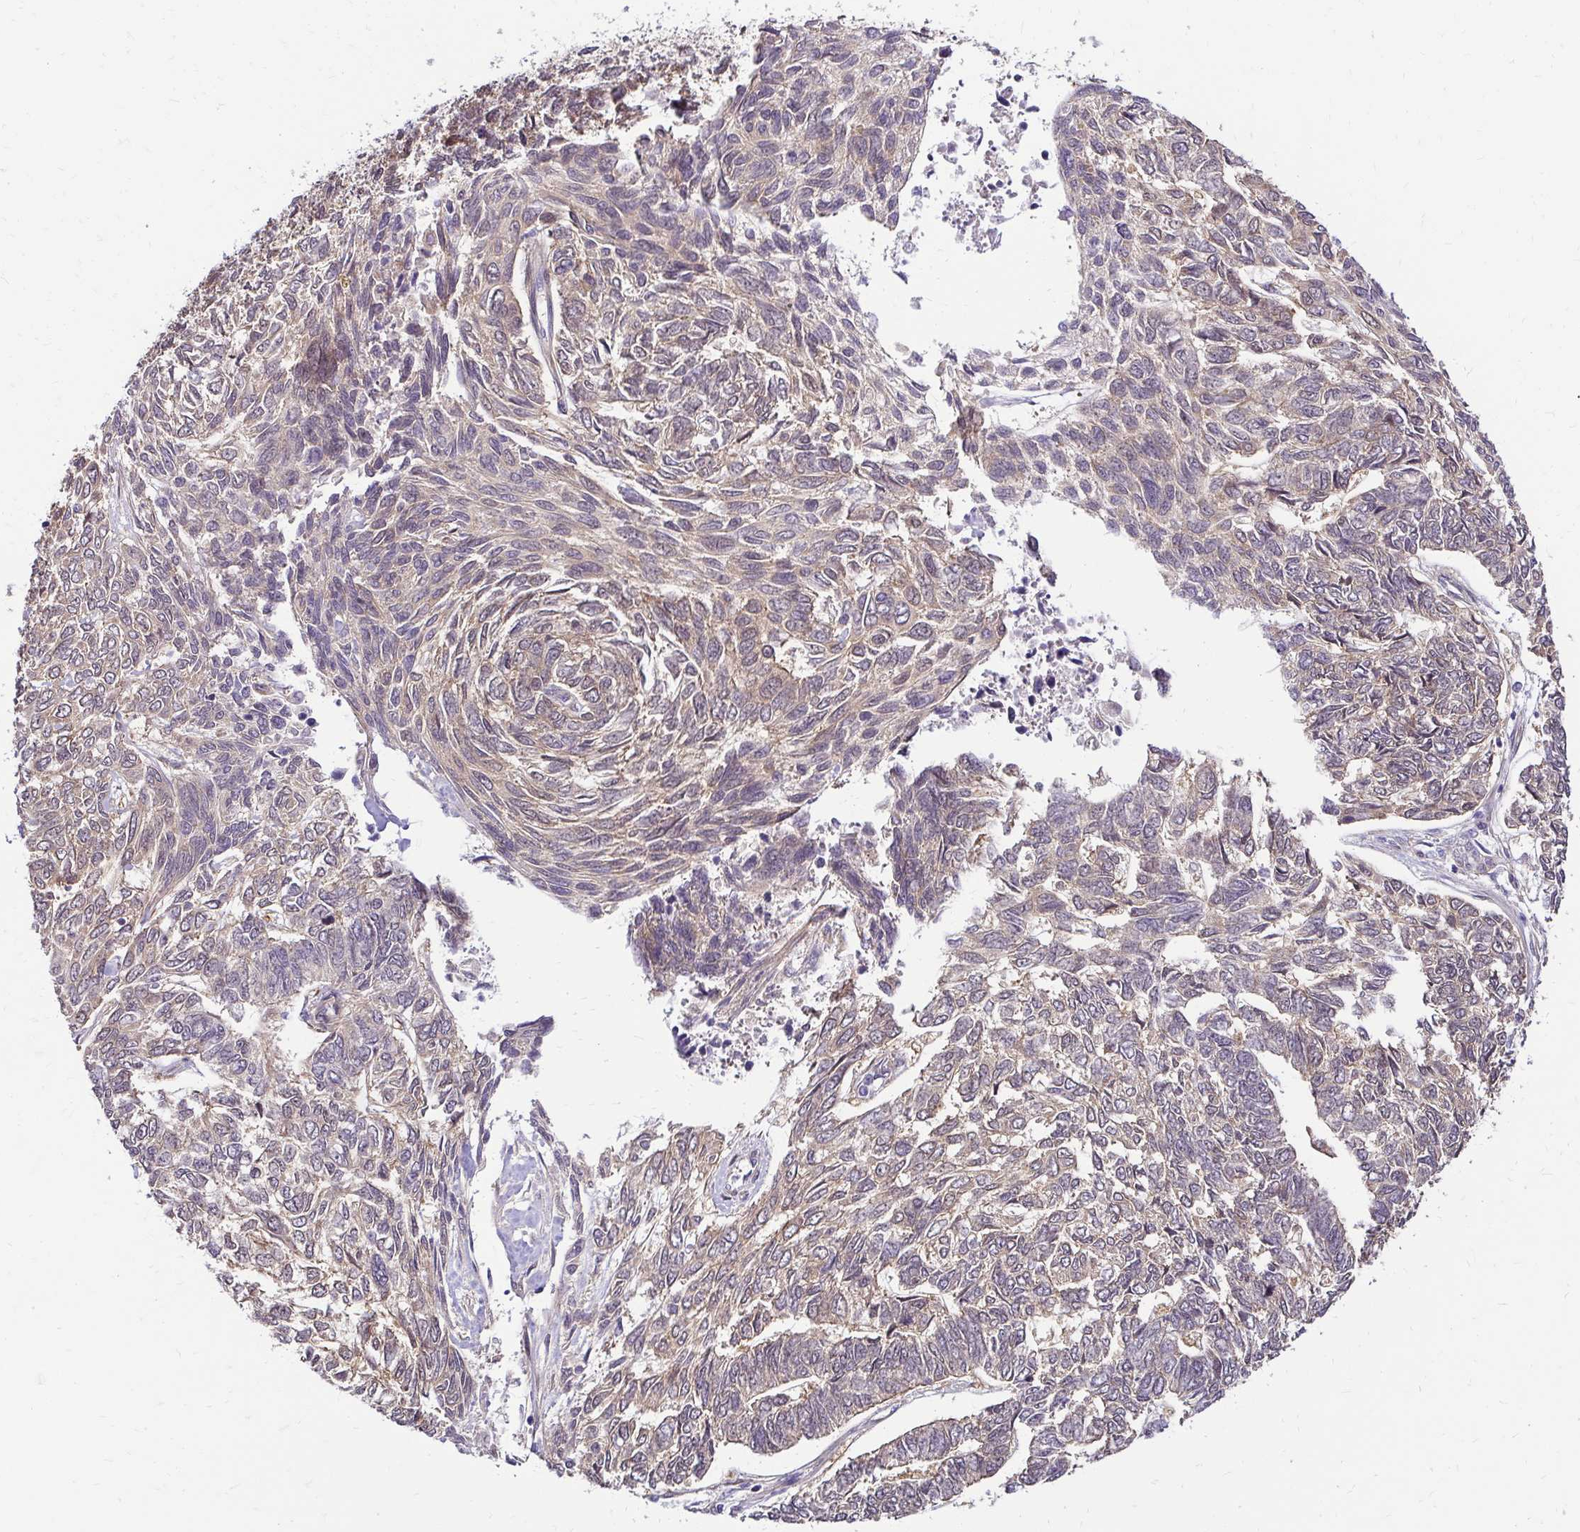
{"staining": {"intensity": "weak", "quantity": "25%-75%", "location": "cytoplasmic/membranous"}, "tissue": "skin cancer", "cell_type": "Tumor cells", "image_type": "cancer", "snomed": [{"axis": "morphology", "description": "Basal cell carcinoma"}, {"axis": "topography", "description": "Skin"}], "caption": "Immunohistochemical staining of human basal cell carcinoma (skin) displays low levels of weak cytoplasmic/membranous positivity in approximately 25%-75% of tumor cells.", "gene": "YAP1", "patient": {"sex": "female", "age": 65}}